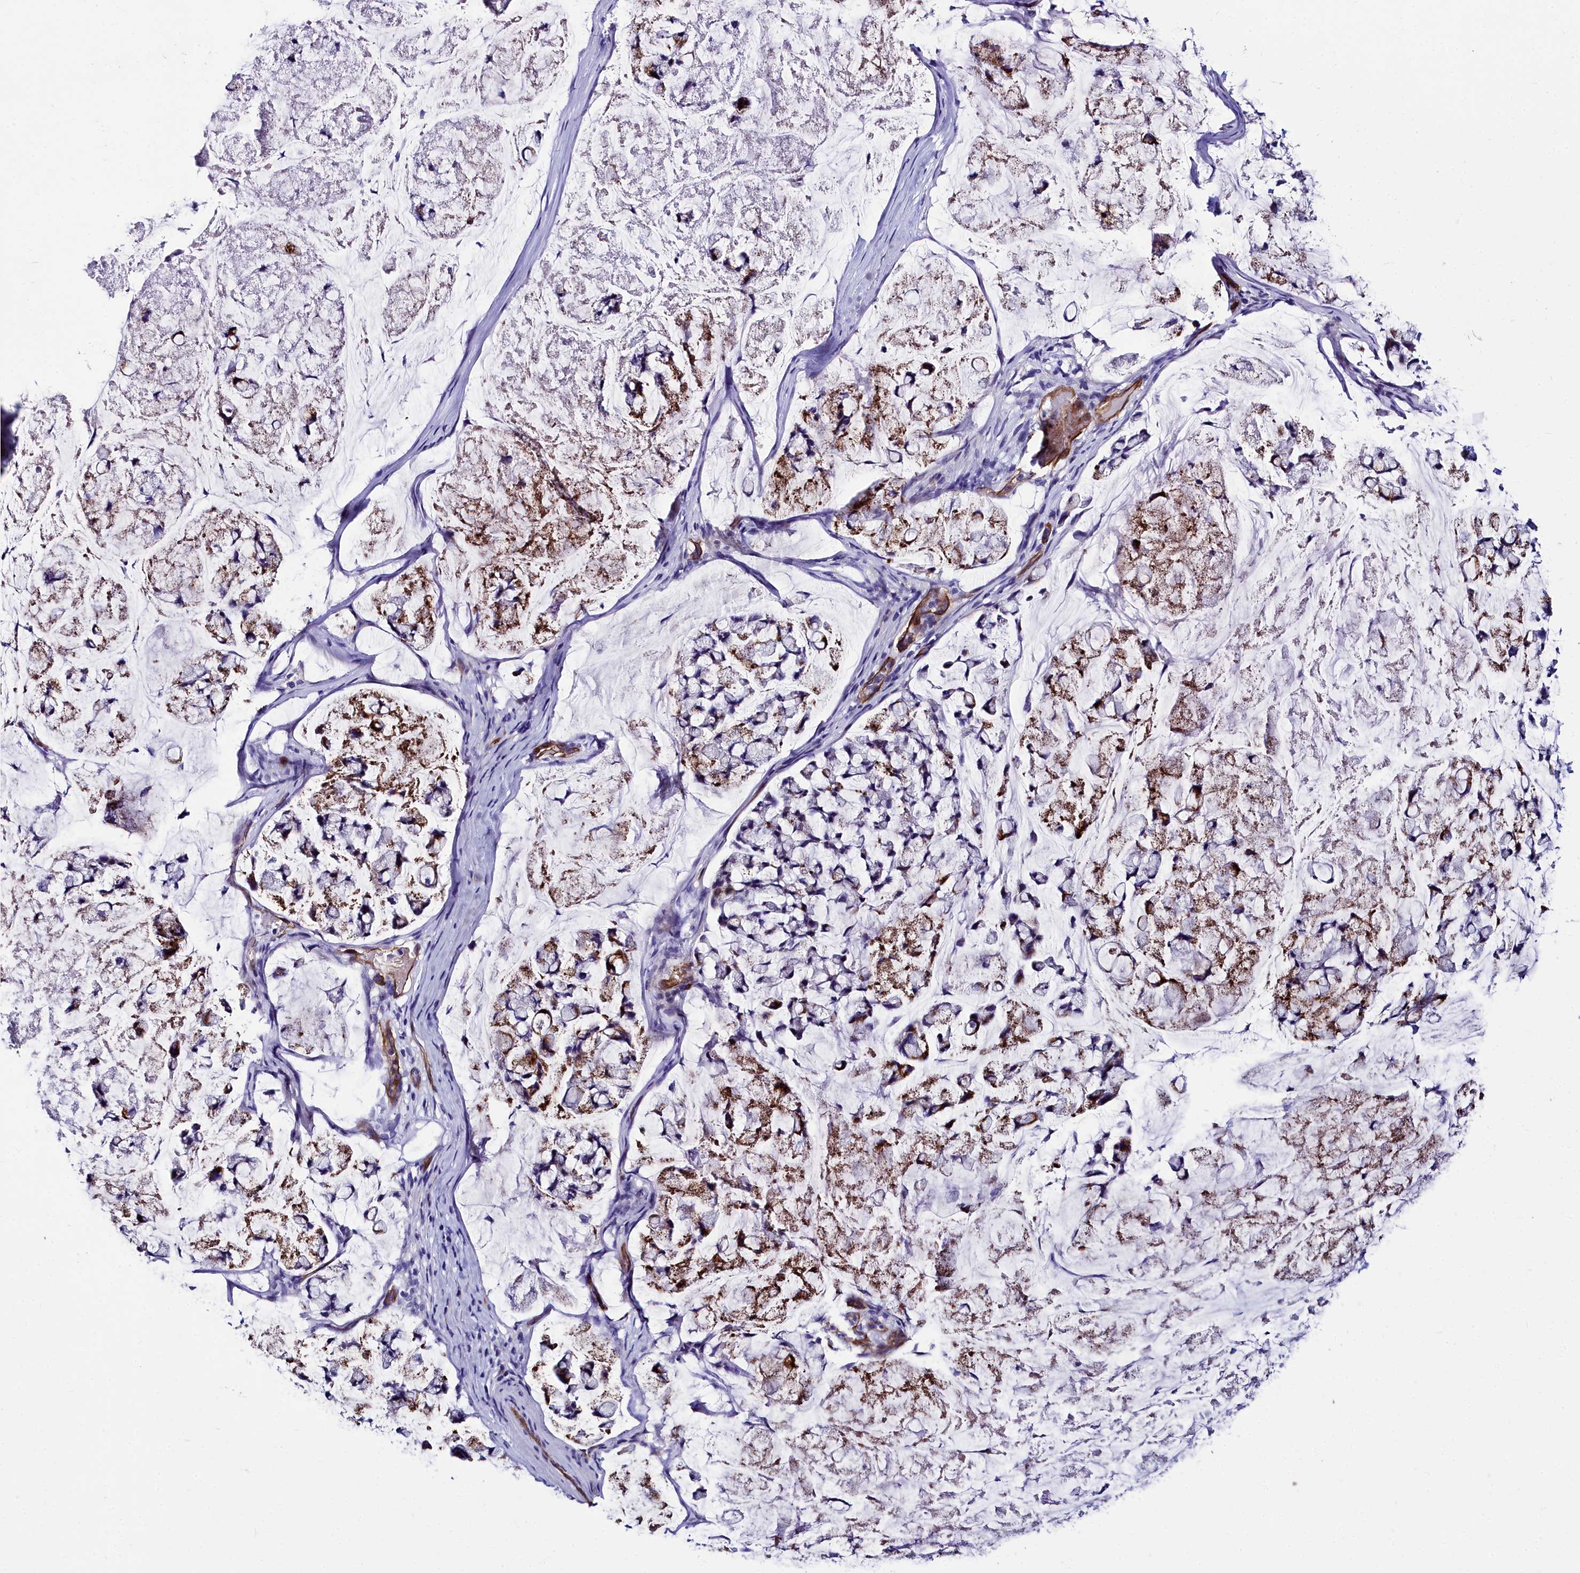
{"staining": {"intensity": "moderate", "quantity": "<25%", "location": "cytoplasmic/membranous"}, "tissue": "stomach cancer", "cell_type": "Tumor cells", "image_type": "cancer", "snomed": [{"axis": "morphology", "description": "Adenocarcinoma, NOS"}, {"axis": "topography", "description": "Stomach, lower"}], "caption": "Immunohistochemistry (IHC) (DAB (3,3'-diaminobenzidine)) staining of stomach adenocarcinoma displays moderate cytoplasmic/membranous protein staining in approximately <25% of tumor cells. (Brightfield microscopy of DAB IHC at high magnification).", "gene": "CYP4F11", "patient": {"sex": "male", "age": 67}}